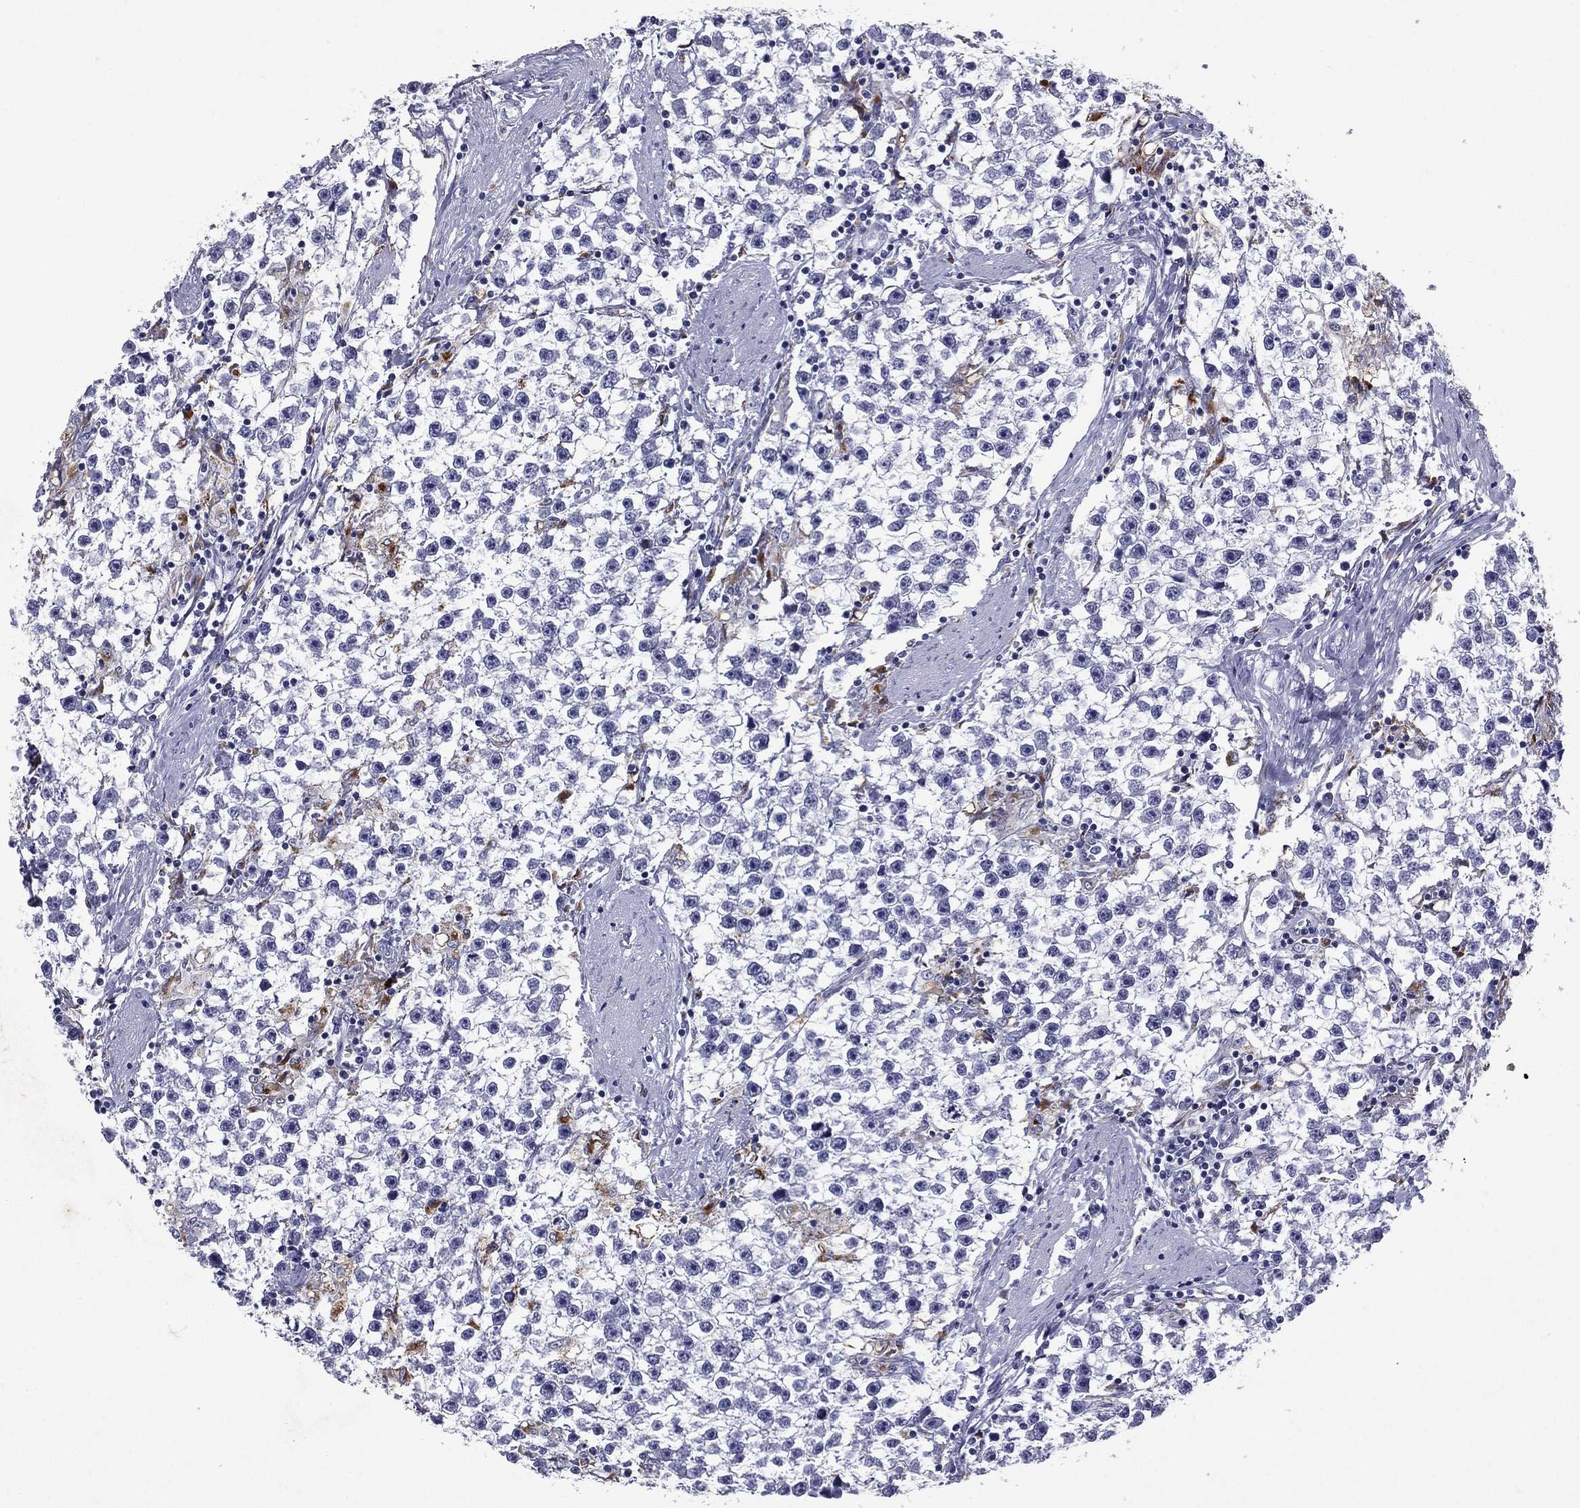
{"staining": {"intensity": "negative", "quantity": "none", "location": "none"}, "tissue": "testis cancer", "cell_type": "Tumor cells", "image_type": "cancer", "snomed": [{"axis": "morphology", "description": "Seminoma, NOS"}, {"axis": "topography", "description": "Testis"}], "caption": "Tumor cells show no significant protein positivity in seminoma (testis).", "gene": "MADCAM1", "patient": {"sex": "male", "age": 59}}